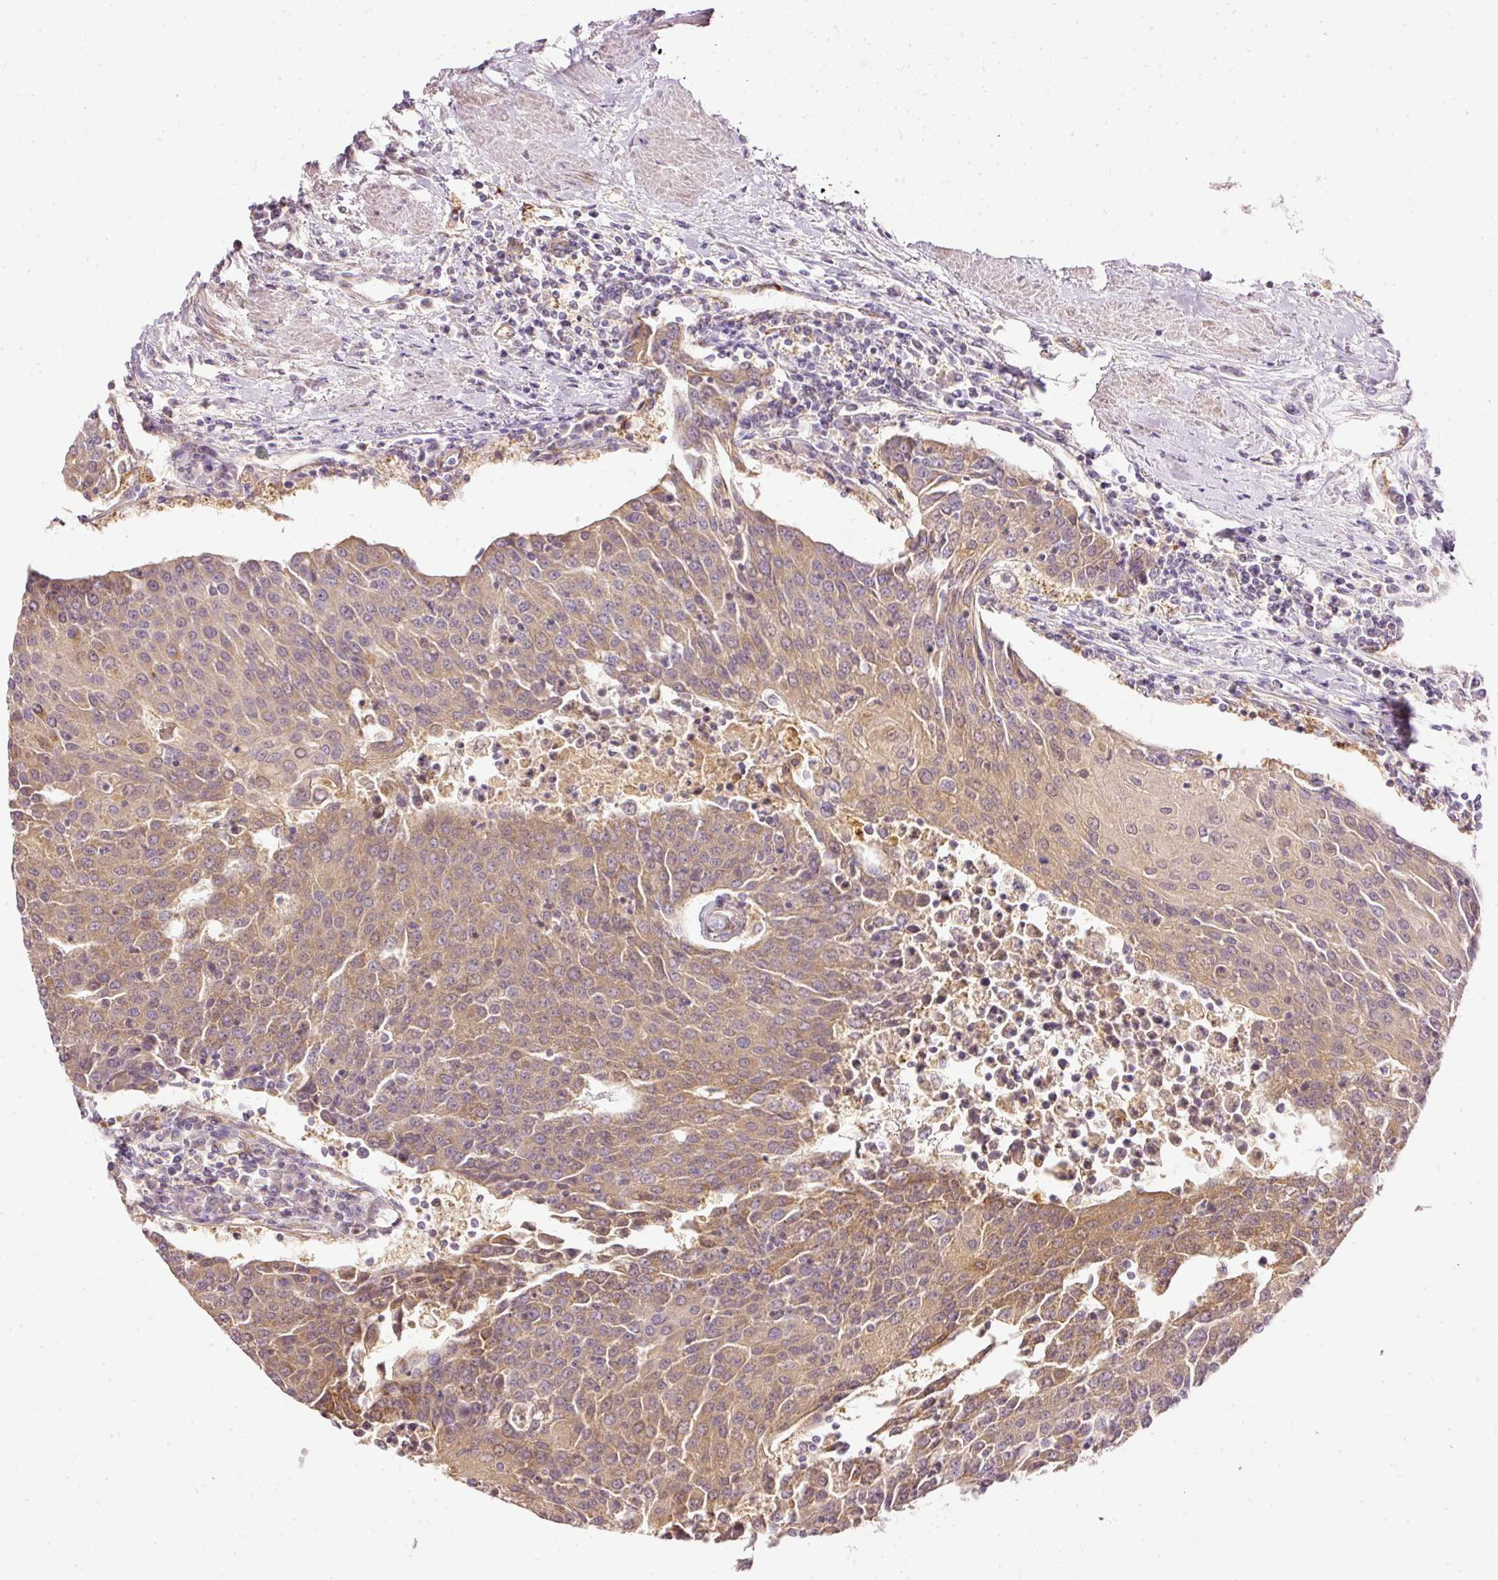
{"staining": {"intensity": "moderate", "quantity": ">75%", "location": "cytoplasmic/membranous"}, "tissue": "urothelial cancer", "cell_type": "Tumor cells", "image_type": "cancer", "snomed": [{"axis": "morphology", "description": "Urothelial carcinoma, High grade"}, {"axis": "topography", "description": "Urinary bladder"}], "caption": "IHC histopathology image of neoplastic tissue: urothelial carcinoma (high-grade) stained using IHC demonstrates medium levels of moderate protein expression localized specifically in the cytoplasmic/membranous of tumor cells, appearing as a cytoplasmic/membranous brown color.", "gene": "ARMH3", "patient": {"sex": "female", "age": 85}}